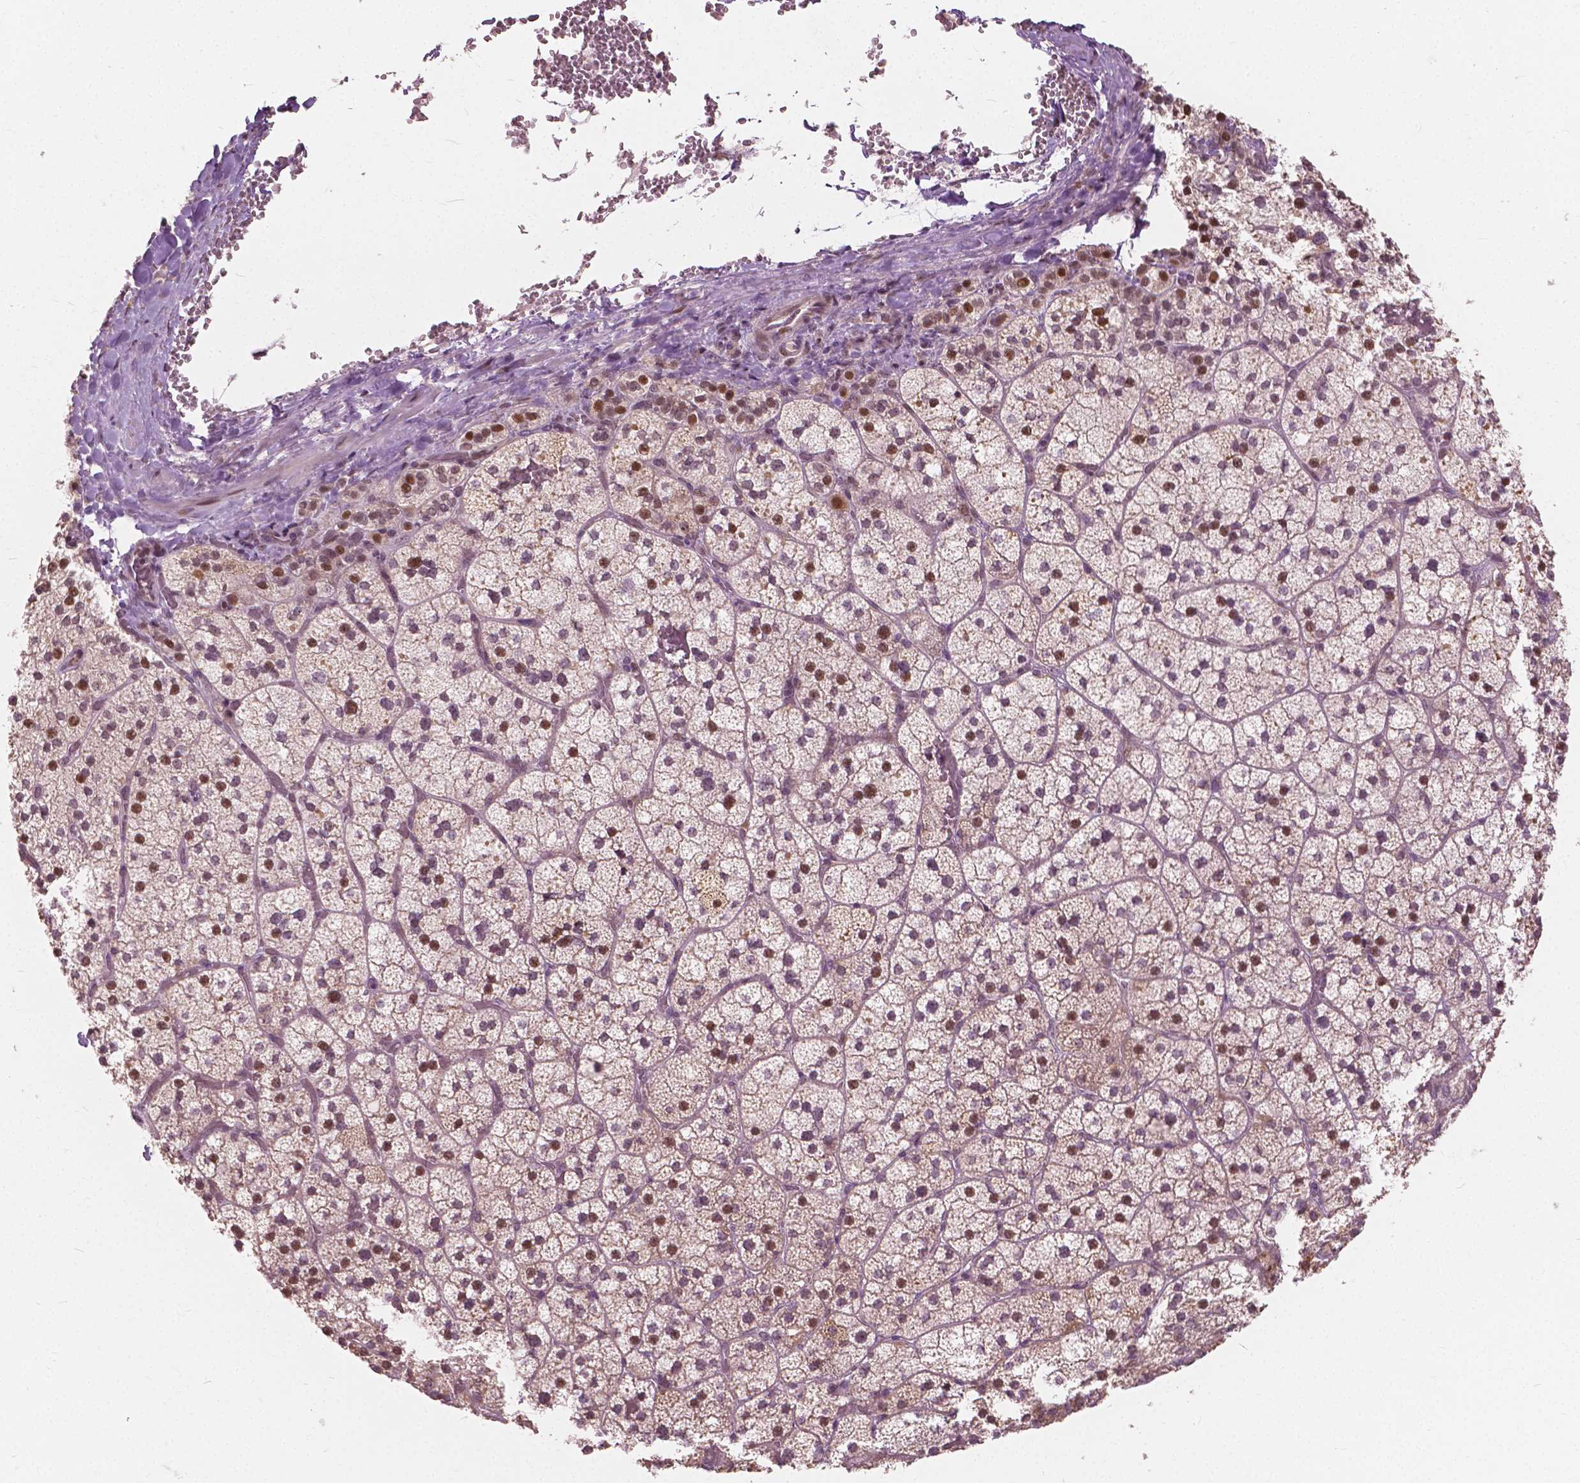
{"staining": {"intensity": "moderate", "quantity": ">75%", "location": "nuclear"}, "tissue": "adrenal gland", "cell_type": "Glandular cells", "image_type": "normal", "snomed": [{"axis": "morphology", "description": "Normal tissue, NOS"}, {"axis": "topography", "description": "Adrenal gland"}], "caption": "About >75% of glandular cells in benign human adrenal gland exhibit moderate nuclear protein staining as visualized by brown immunohistochemical staining.", "gene": "DLX6", "patient": {"sex": "male", "age": 53}}